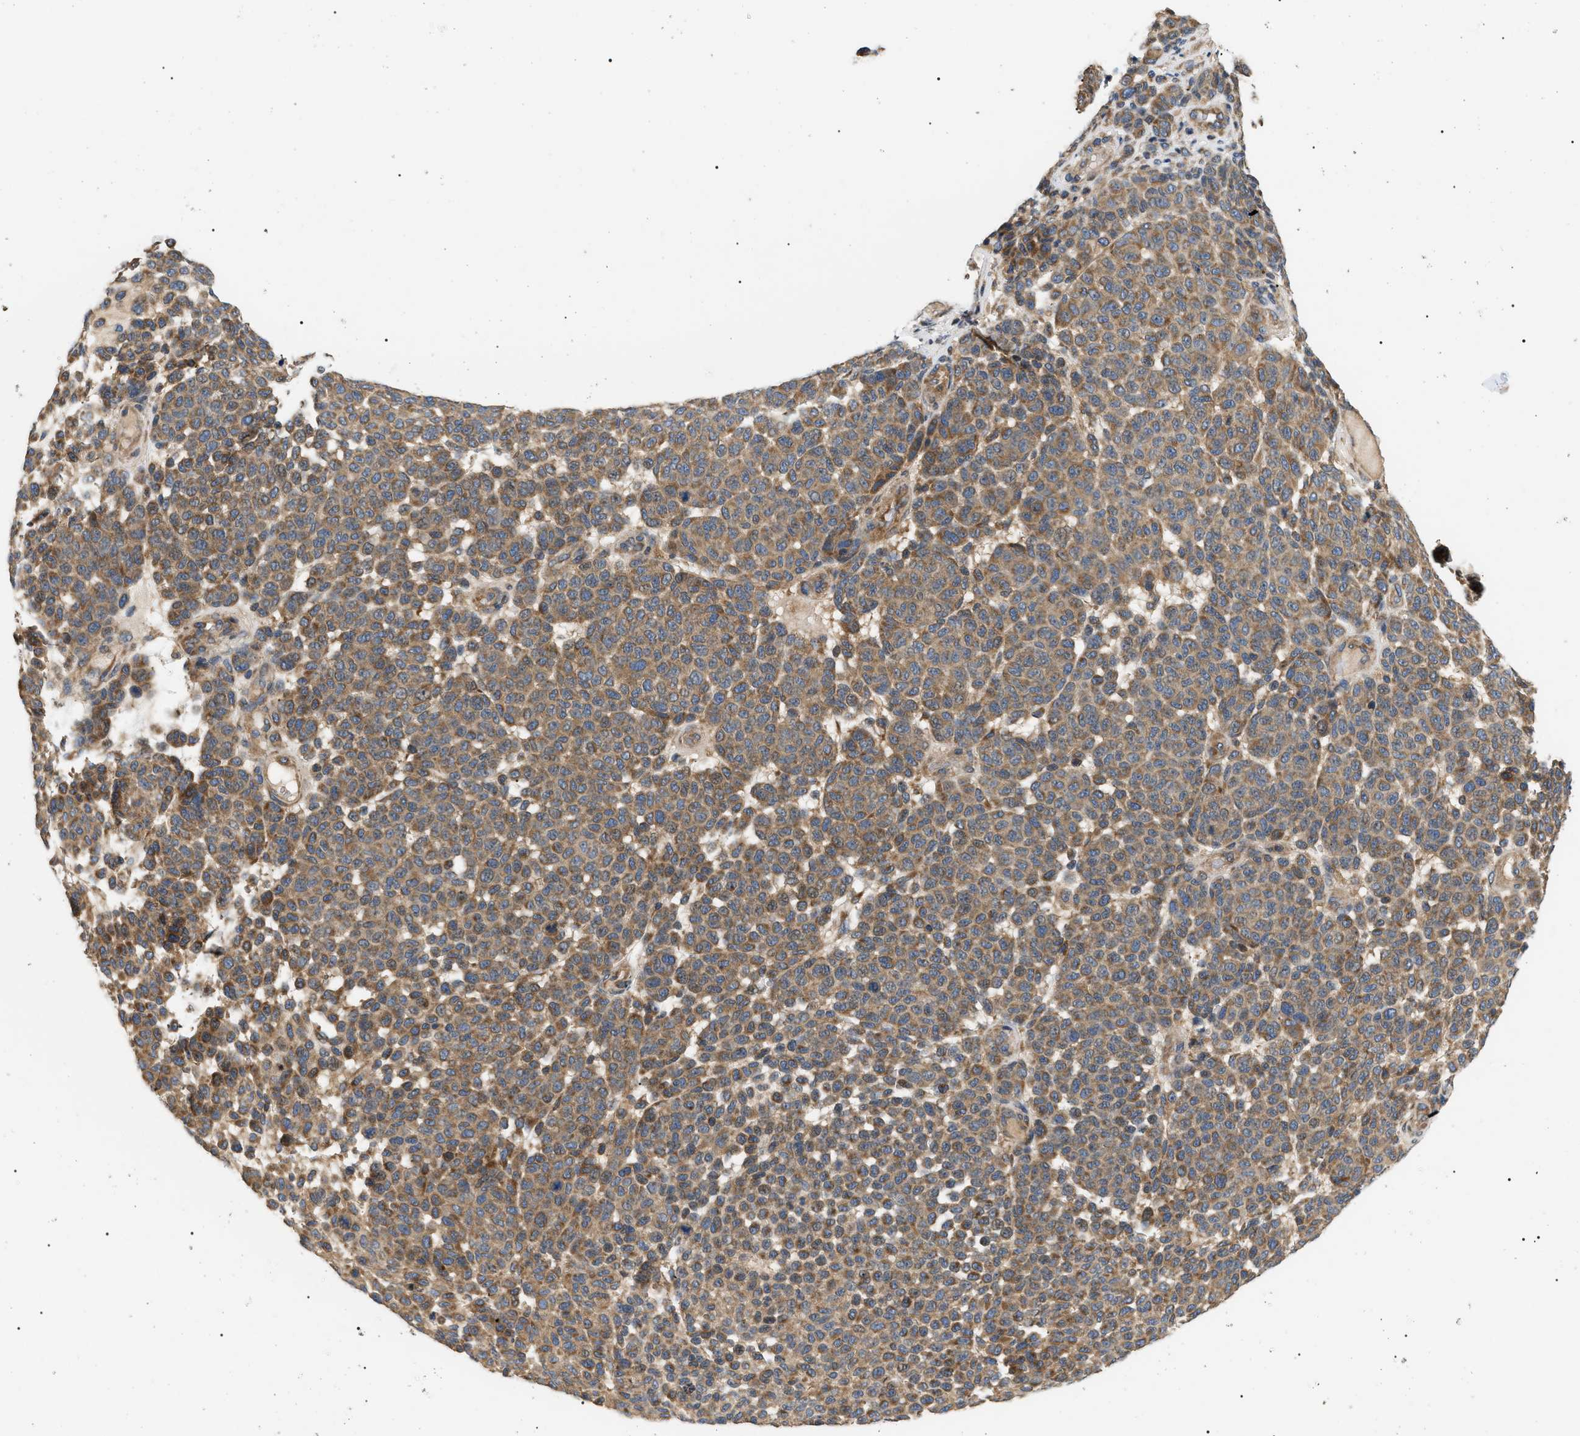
{"staining": {"intensity": "moderate", "quantity": ">75%", "location": "cytoplasmic/membranous"}, "tissue": "melanoma", "cell_type": "Tumor cells", "image_type": "cancer", "snomed": [{"axis": "morphology", "description": "Malignant melanoma, NOS"}, {"axis": "topography", "description": "Skin"}], "caption": "Moderate cytoplasmic/membranous protein staining is seen in about >75% of tumor cells in melanoma. (IHC, brightfield microscopy, high magnification).", "gene": "PPM1B", "patient": {"sex": "male", "age": 59}}